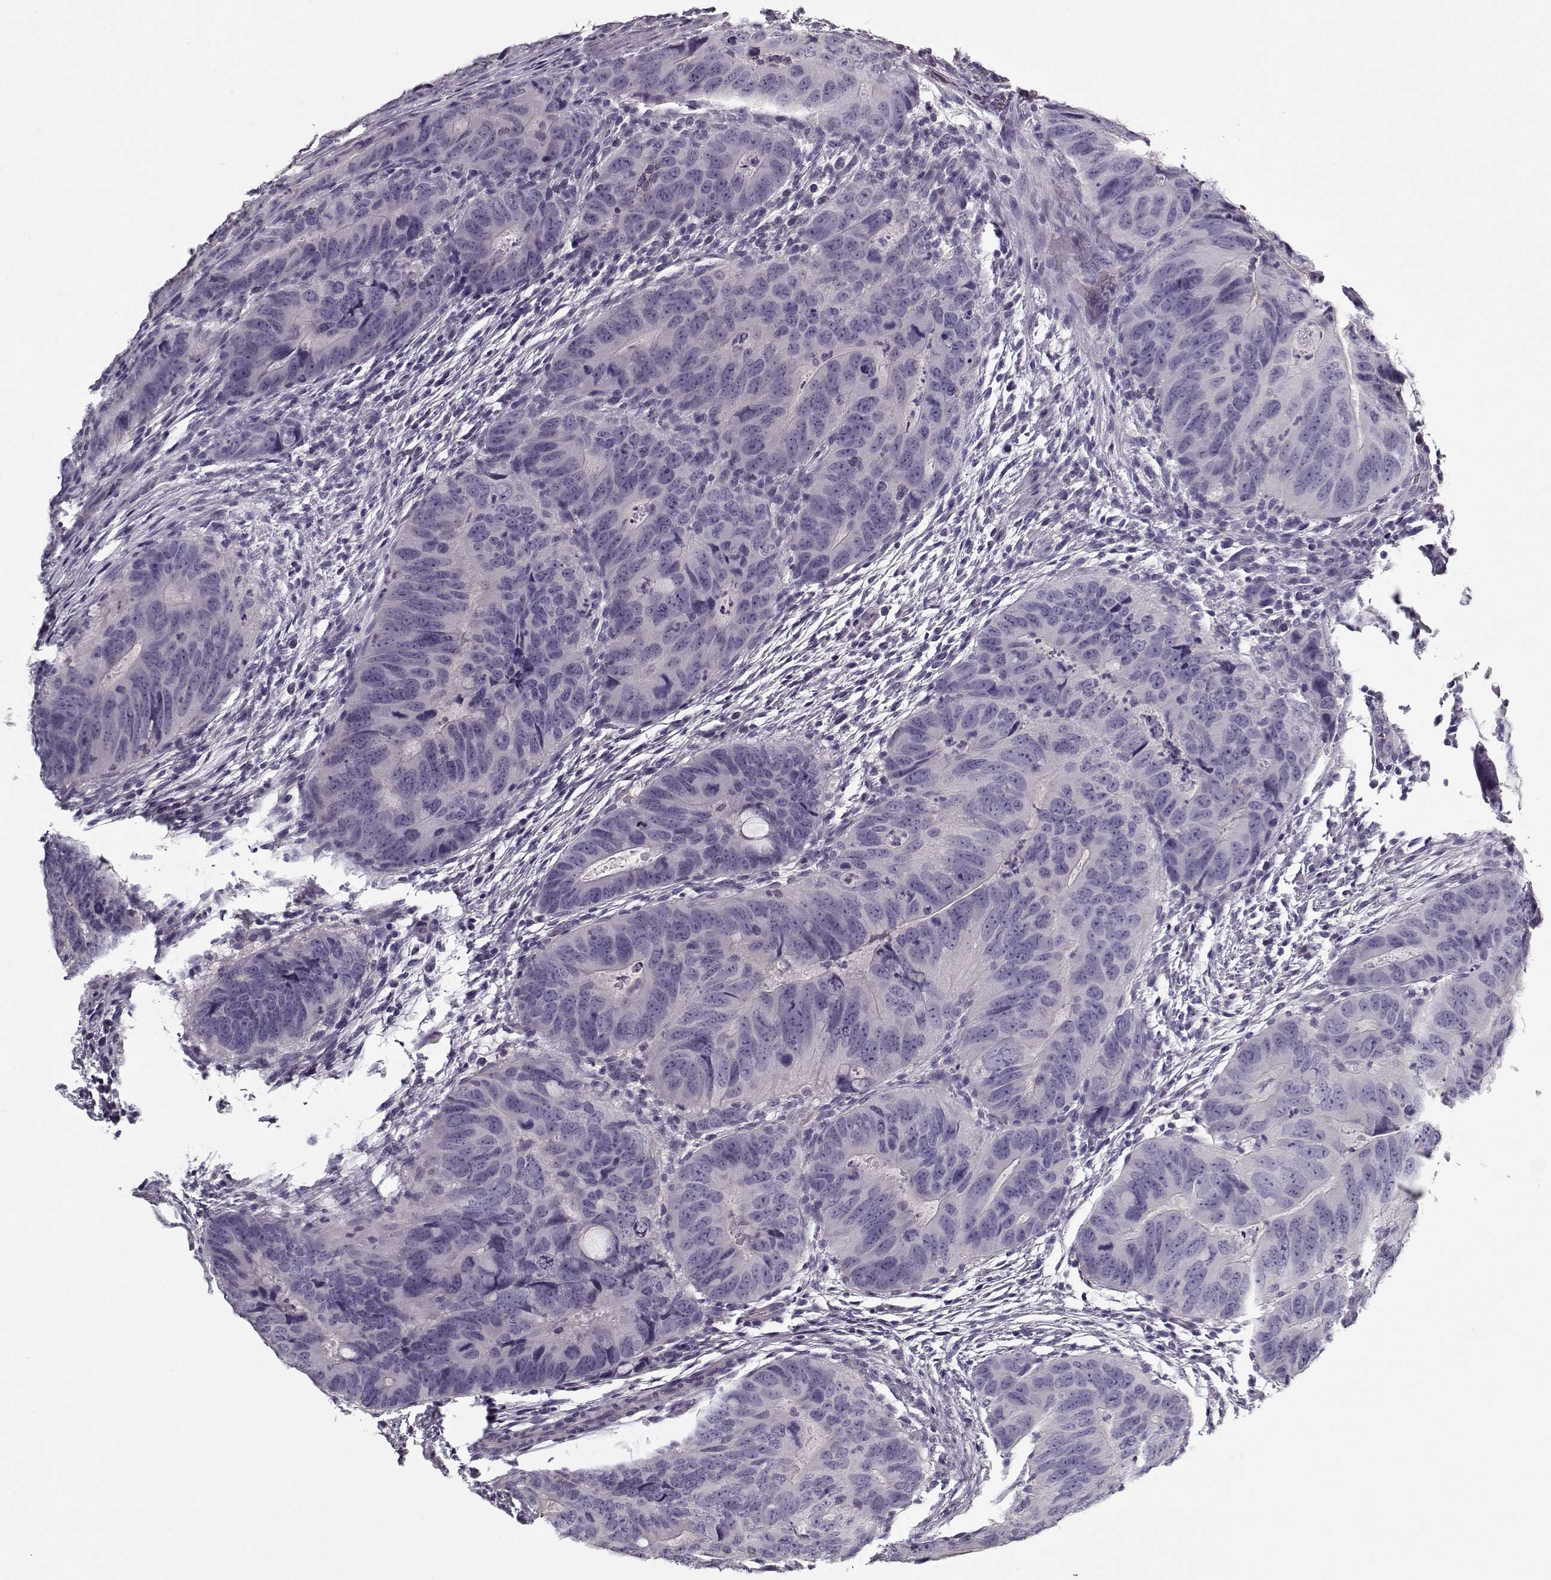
{"staining": {"intensity": "negative", "quantity": "none", "location": "none"}, "tissue": "colorectal cancer", "cell_type": "Tumor cells", "image_type": "cancer", "snomed": [{"axis": "morphology", "description": "Adenocarcinoma, NOS"}, {"axis": "topography", "description": "Colon"}], "caption": "Immunohistochemistry (IHC) histopathology image of neoplastic tissue: adenocarcinoma (colorectal) stained with DAB demonstrates no significant protein staining in tumor cells. (DAB (3,3'-diaminobenzidine) IHC visualized using brightfield microscopy, high magnification).", "gene": "CCDC136", "patient": {"sex": "male", "age": 79}}